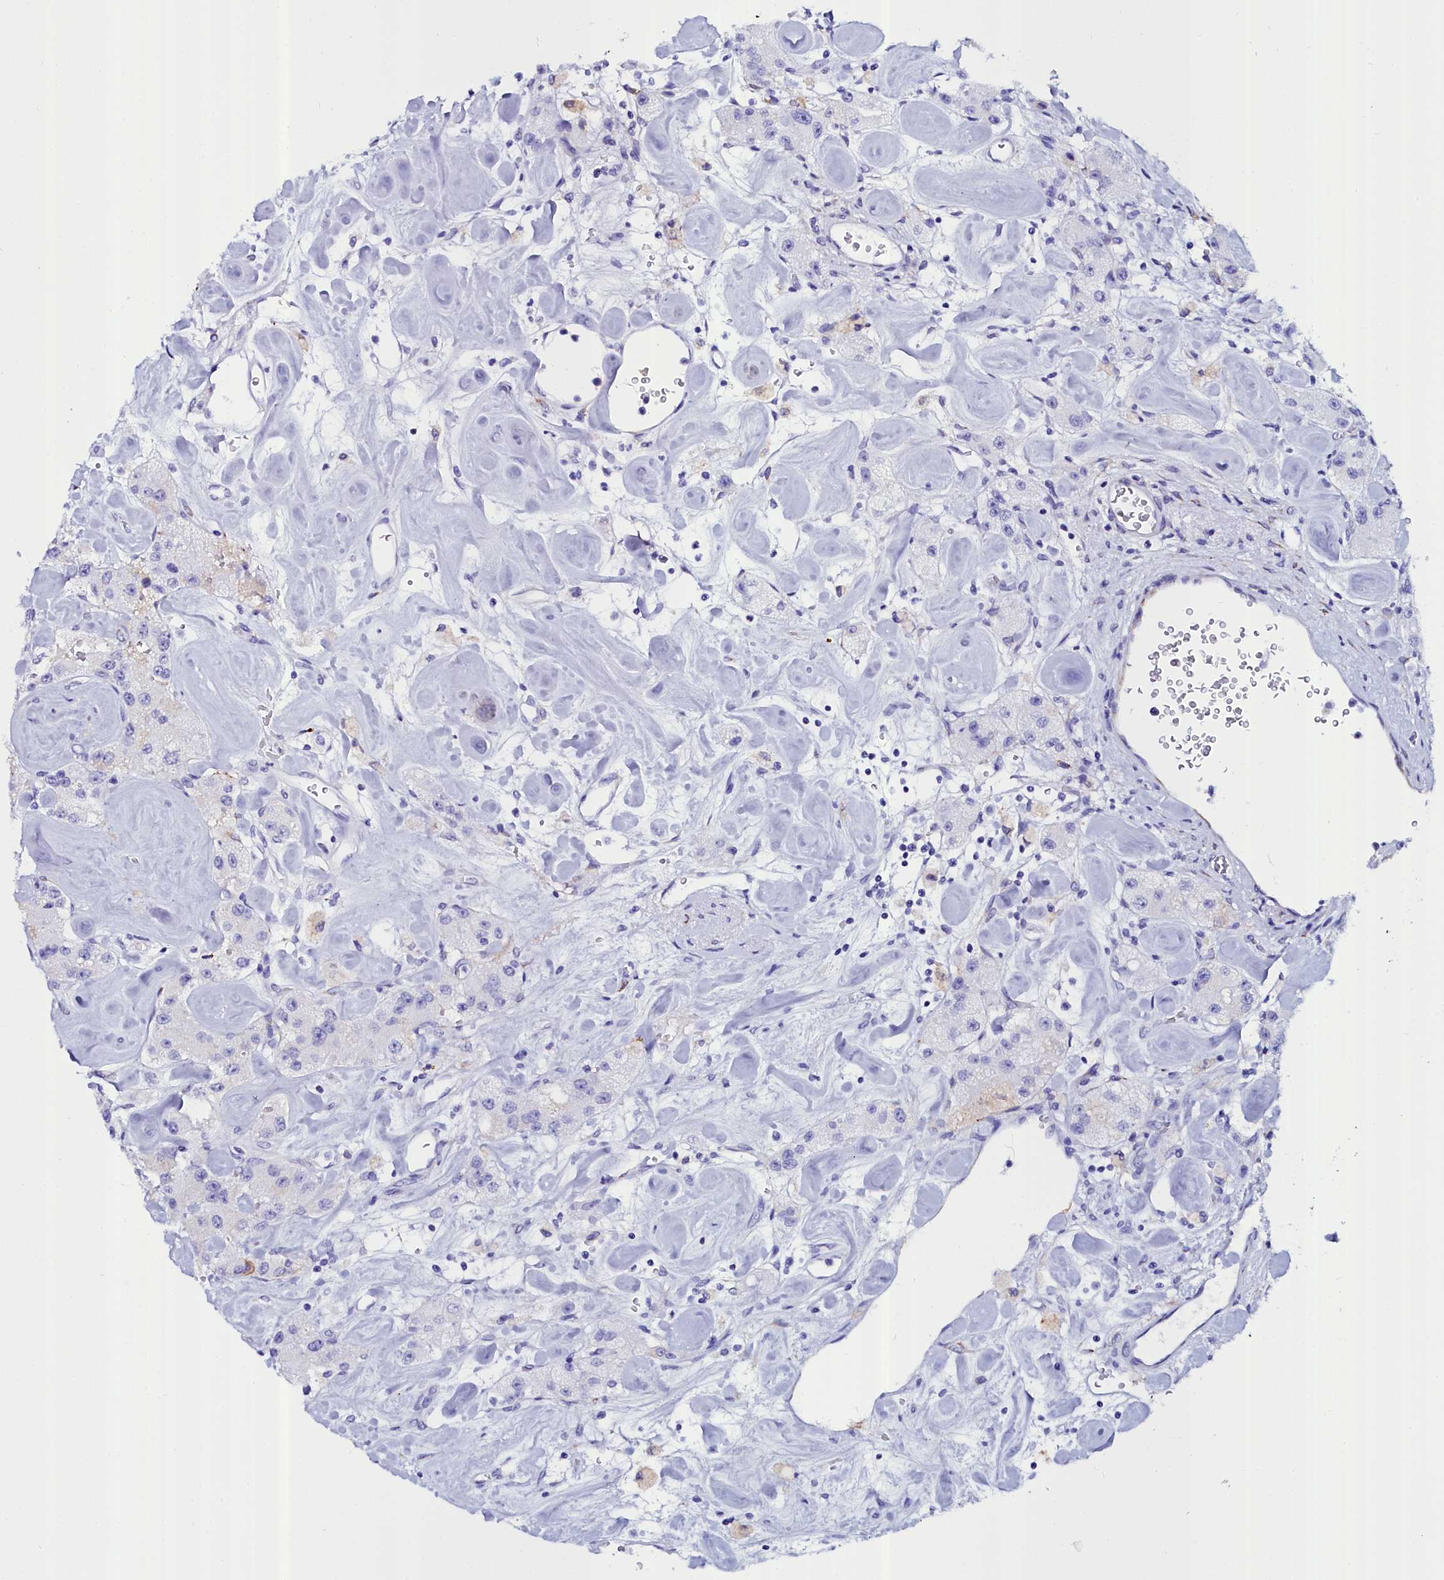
{"staining": {"intensity": "negative", "quantity": "none", "location": "none"}, "tissue": "carcinoid", "cell_type": "Tumor cells", "image_type": "cancer", "snomed": [{"axis": "morphology", "description": "Carcinoid, malignant, NOS"}, {"axis": "topography", "description": "Pancreas"}], "caption": "A high-resolution image shows immunohistochemistry staining of malignant carcinoid, which exhibits no significant expression in tumor cells. (Brightfield microscopy of DAB immunohistochemistry (IHC) at high magnification).", "gene": "TXNDC5", "patient": {"sex": "male", "age": 41}}